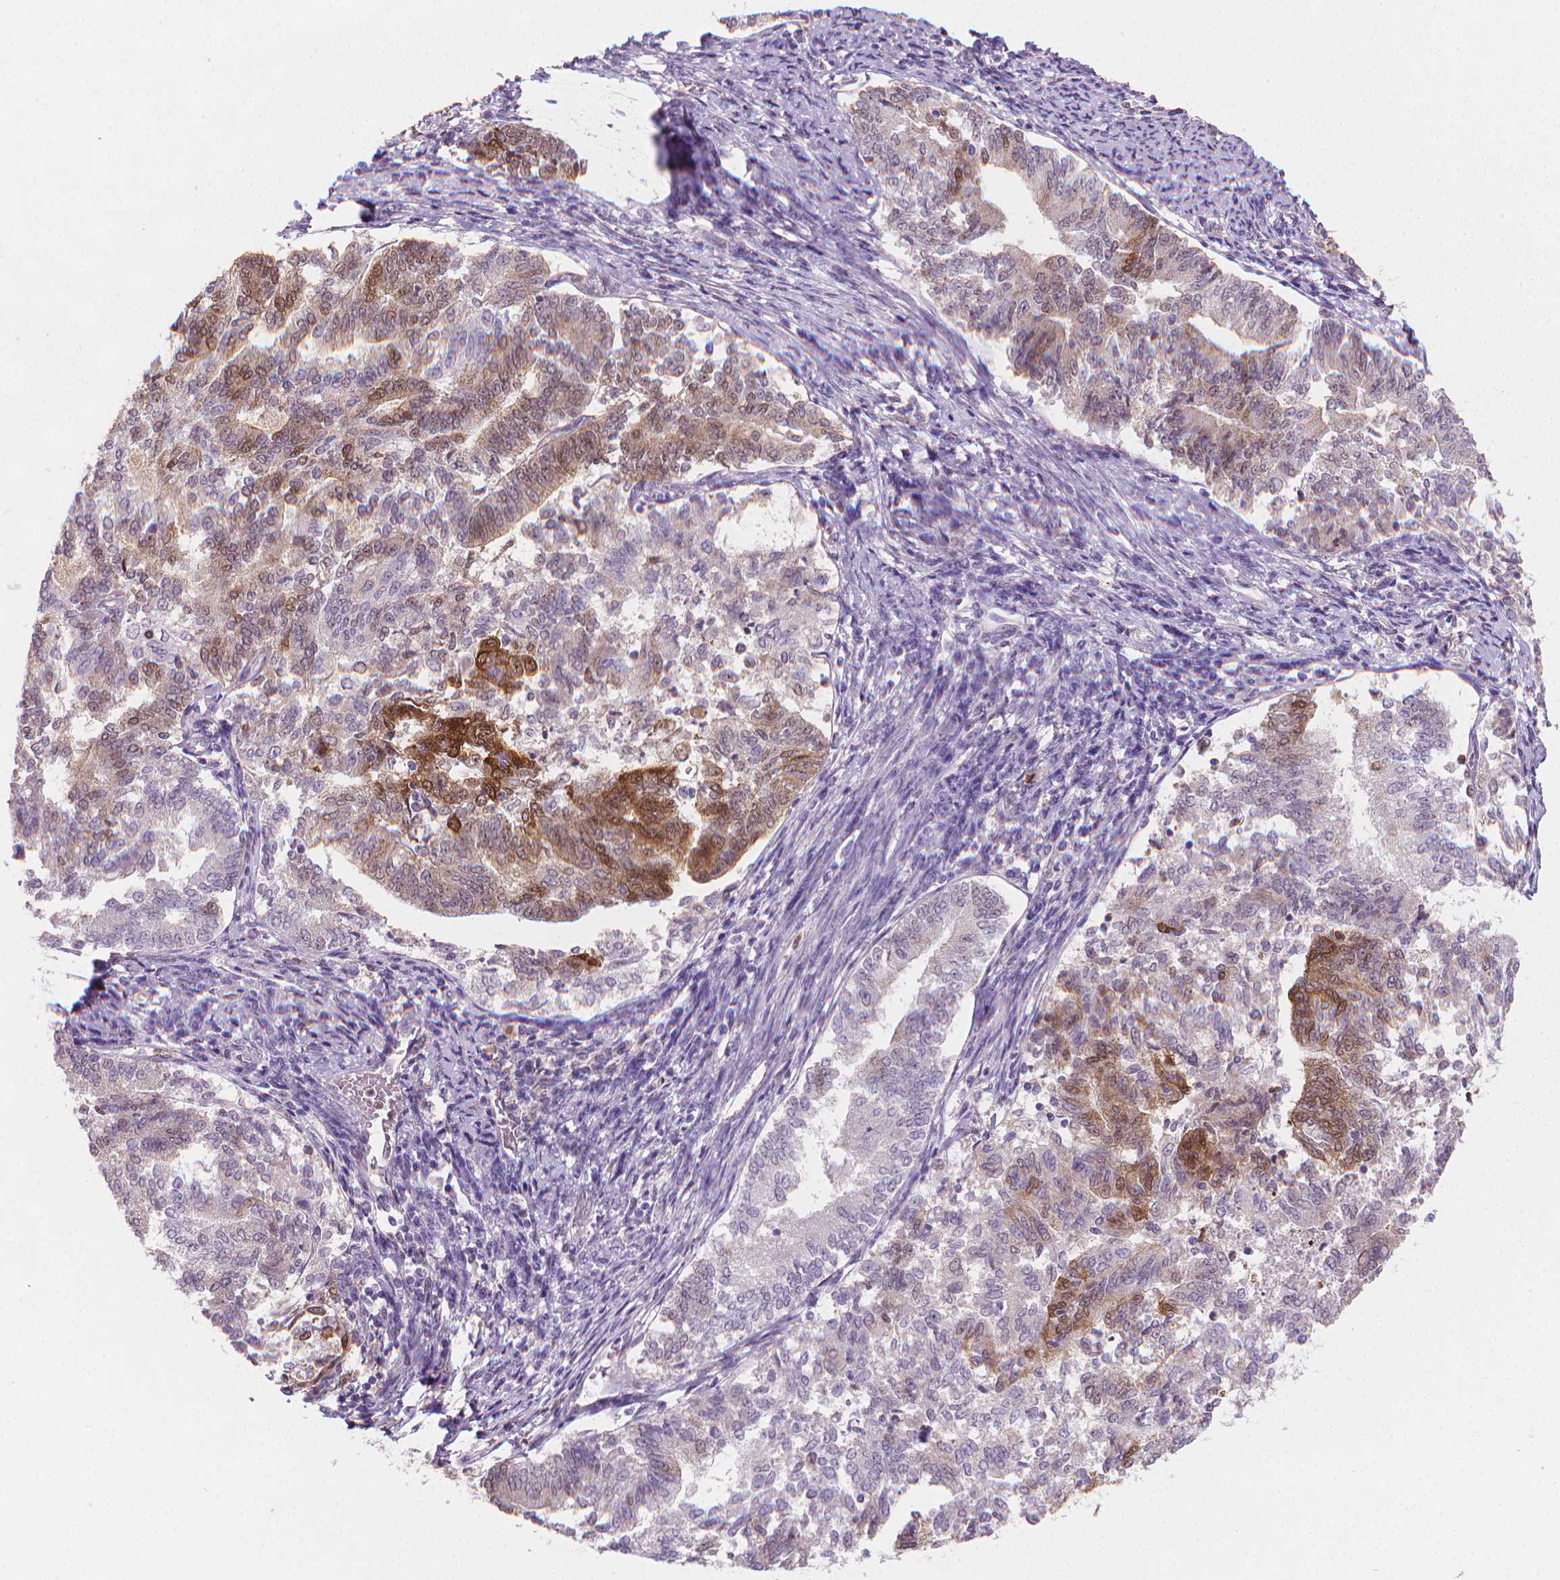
{"staining": {"intensity": "strong", "quantity": "<25%", "location": "cytoplasmic/membranous"}, "tissue": "endometrial cancer", "cell_type": "Tumor cells", "image_type": "cancer", "snomed": [{"axis": "morphology", "description": "Adenocarcinoma, NOS"}, {"axis": "topography", "description": "Endometrium"}], "caption": "Immunohistochemistry (IHC) of endometrial adenocarcinoma exhibits medium levels of strong cytoplasmic/membranous expression in approximately <25% of tumor cells. The staining was performed using DAB (3,3'-diaminobenzidine), with brown indicating positive protein expression. Nuclei are stained blue with hematoxylin.", "gene": "TNFAIP2", "patient": {"sex": "female", "age": 65}}